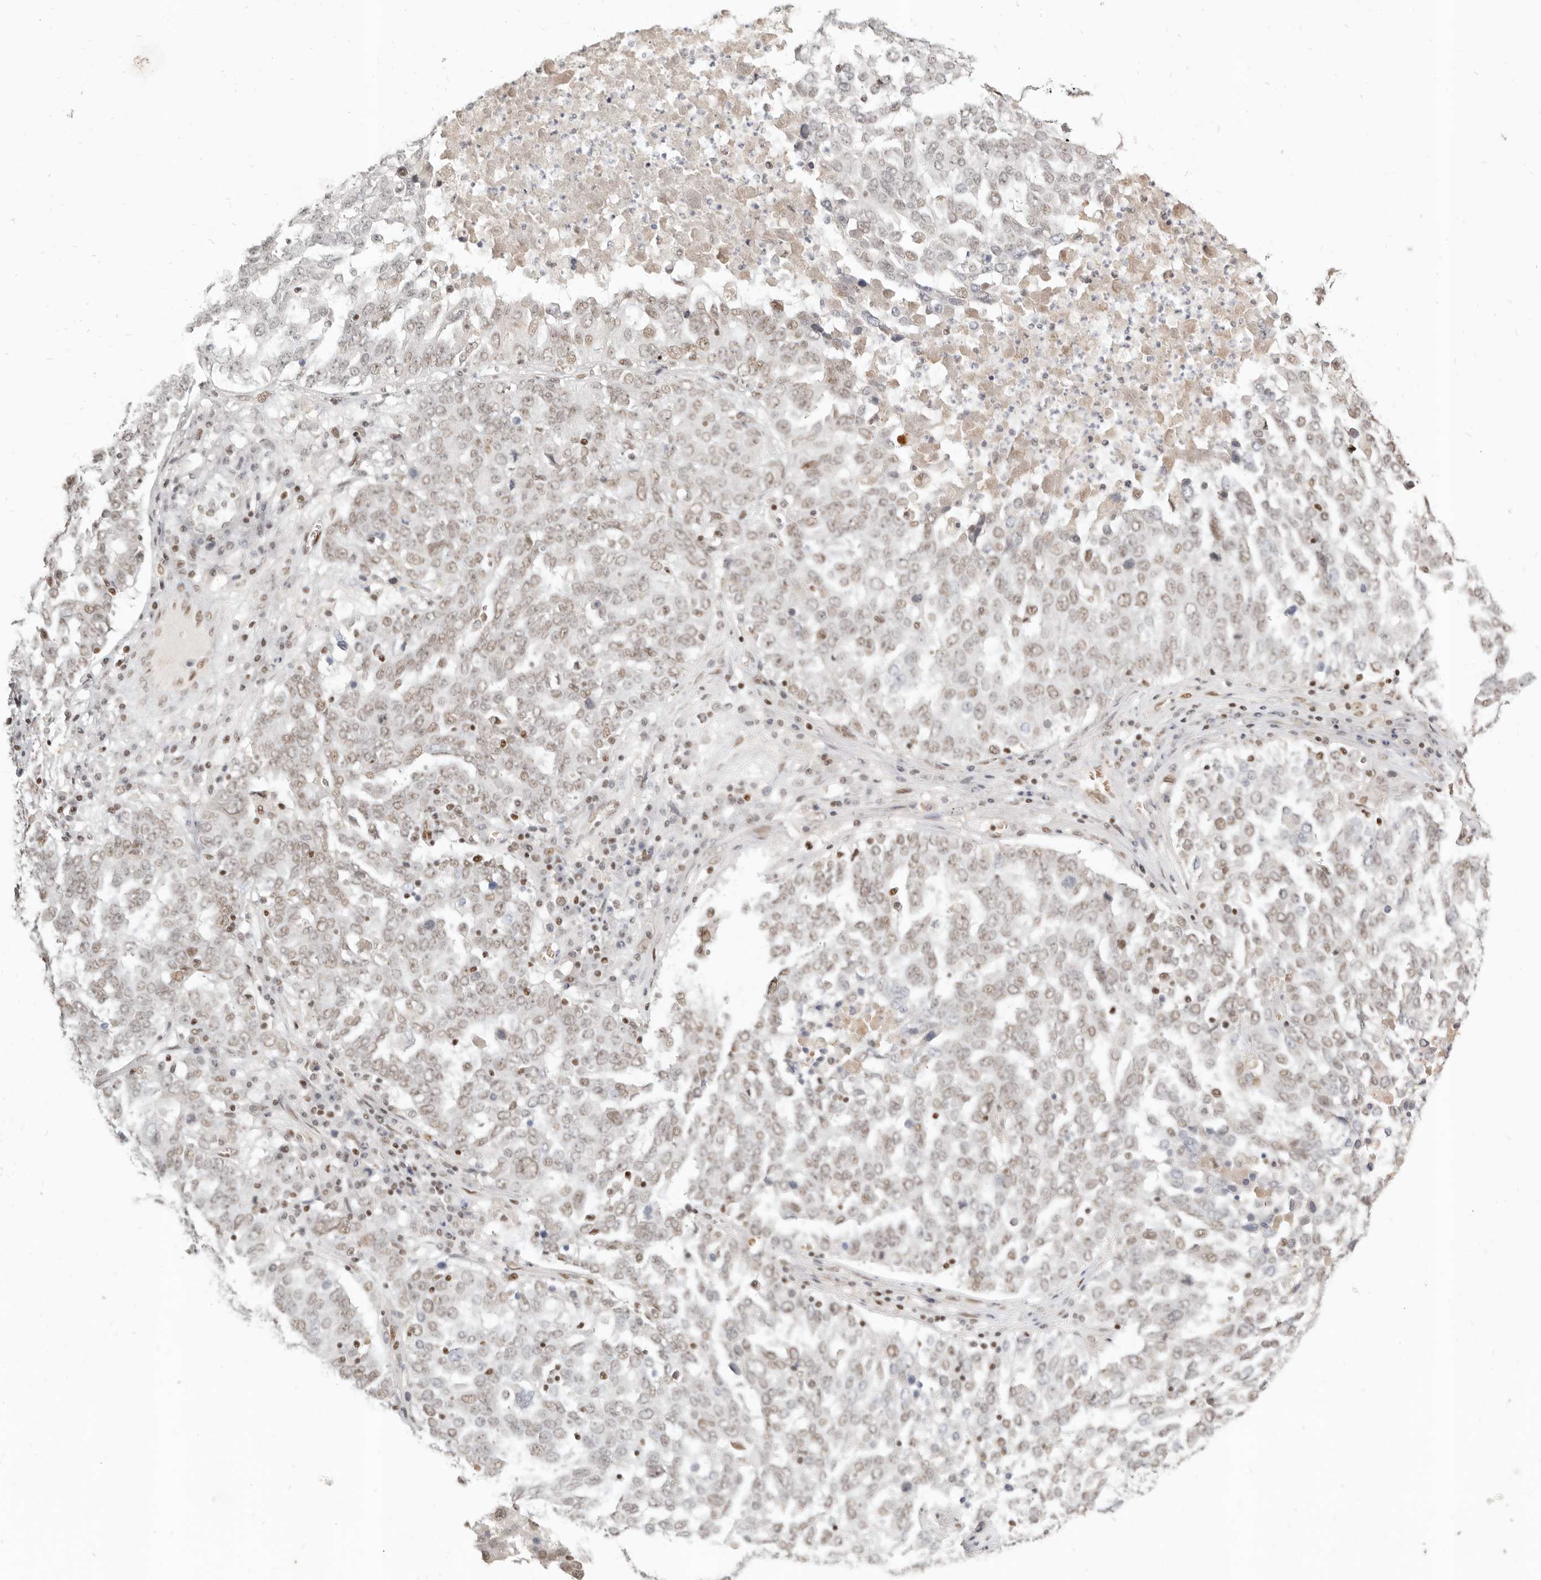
{"staining": {"intensity": "weak", "quantity": ">75%", "location": "nuclear"}, "tissue": "ovarian cancer", "cell_type": "Tumor cells", "image_type": "cancer", "snomed": [{"axis": "morphology", "description": "Carcinoma, endometroid"}, {"axis": "topography", "description": "Ovary"}], "caption": "Weak nuclear staining for a protein is identified in approximately >75% of tumor cells of ovarian cancer using immunohistochemistry (IHC).", "gene": "GABPA", "patient": {"sex": "female", "age": 62}}